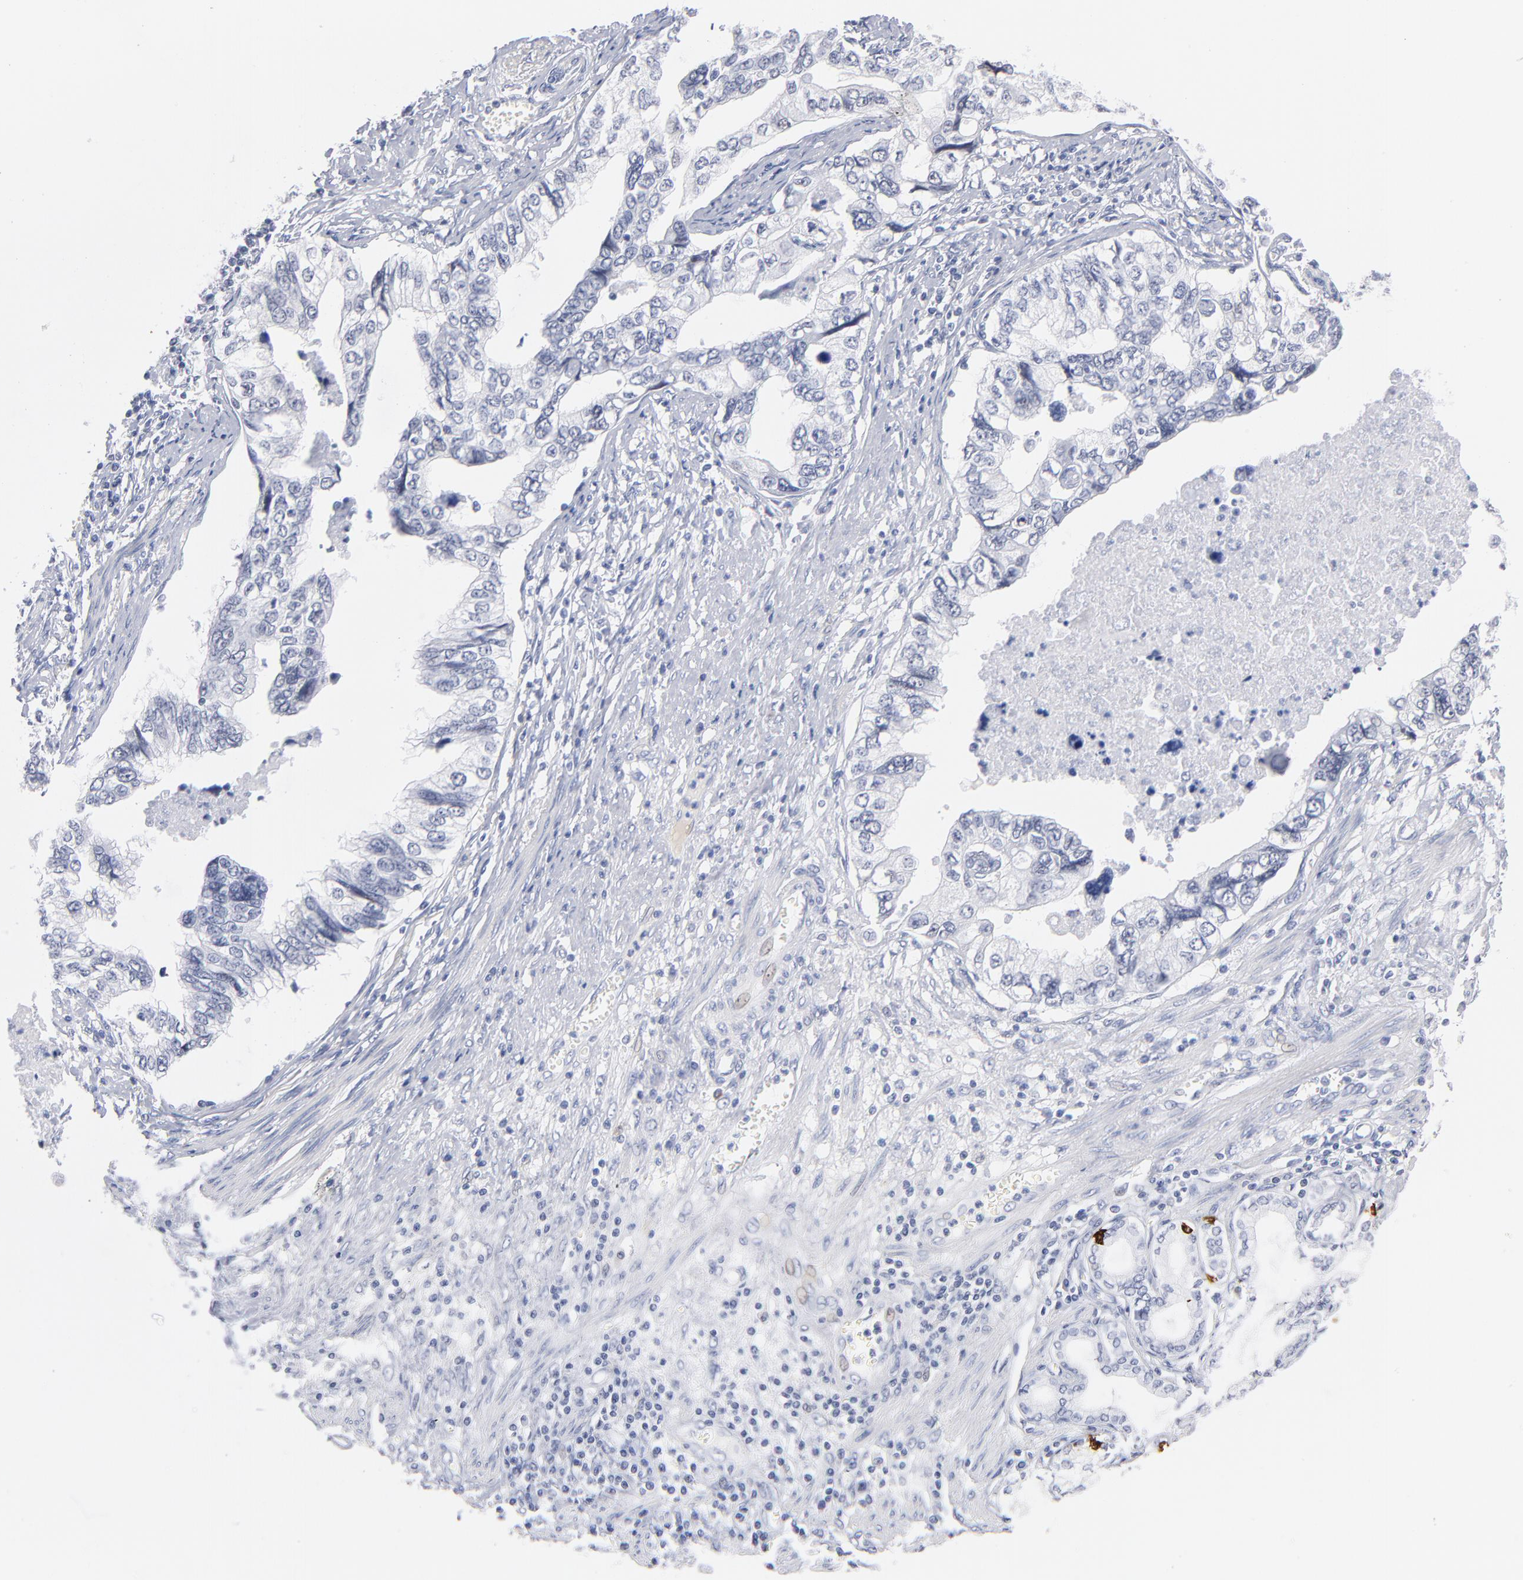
{"staining": {"intensity": "negative", "quantity": "none", "location": "none"}, "tissue": "stomach cancer", "cell_type": "Tumor cells", "image_type": "cancer", "snomed": [{"axis": "morphology", "description": "Adenocarcinoma, NOS"}, {"axis": "topography", "description": "Pancreas"}, {"axis": "topography", "description": "Stomach, upper"}], "caption": "Immunohistochemistry (IHC) histopathology image of neoplastic tissue: adenocarcinoma (stomach) stained with DAB (3,3'-diaminobenzidine) shows no significant protein expression in tumor cells.", "gene": "KHNYN", "patient": {"sex": "male", "age": 77}}